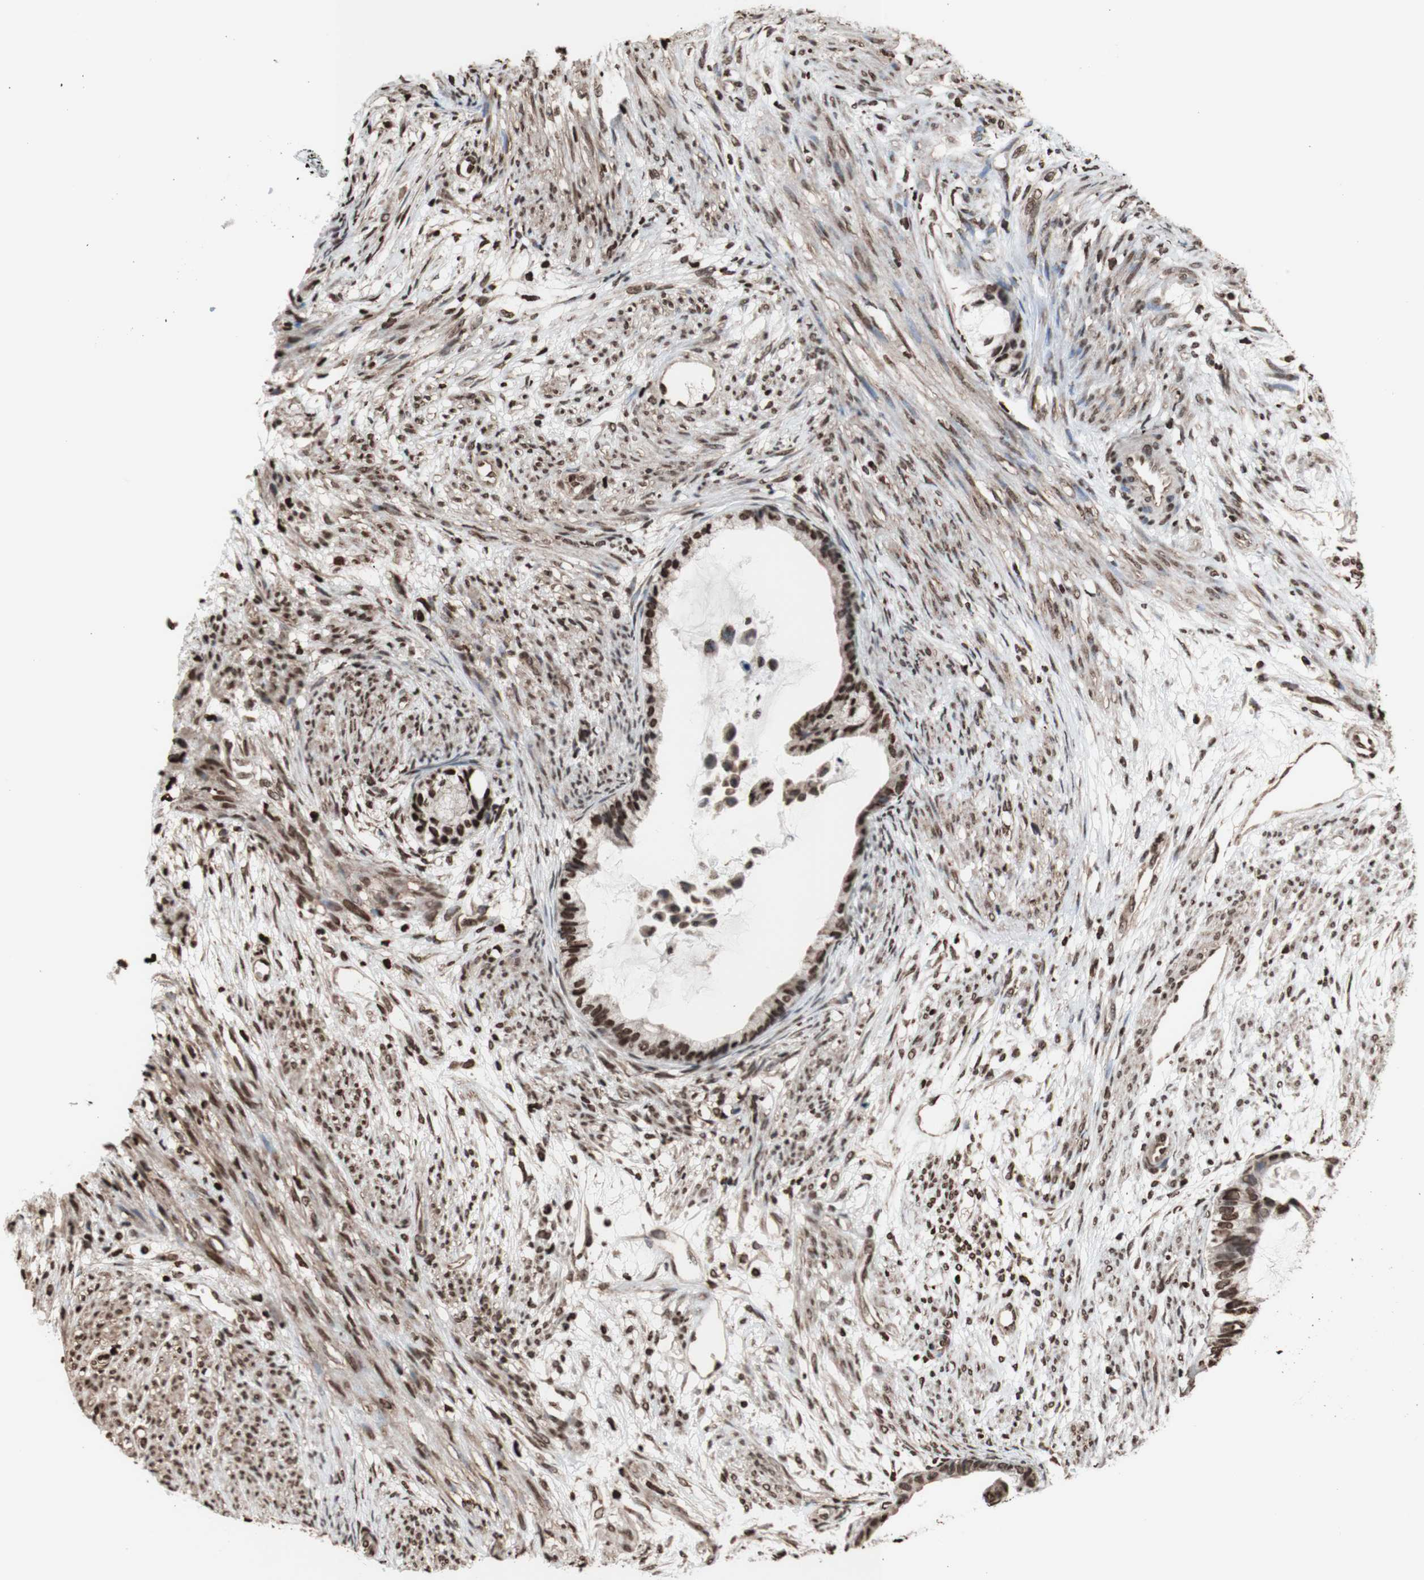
{"staining": {"intensity": "moderate", "quantity": ">75%", "location": "cytoplasmic/membranous,nuclear"}, "tissue": "cervical cancer", "cell_type": "Tumor cells", "image_type": "cancer", "snomed": [{"axis": "morphology", "description": "Normal tissue, NOS"}, {"axis": "morphology", "description": "Adenocarcinoma, NOS"}, {"axis": "topography", "description": "Cervix"}, {"axis": "topography", "description": "Endometrium"}], "caption": "Immunohistochemistry (DAB (3,3'-diaminobenzidine)) staining of cervical cancer (adenocarcinoma) exhibits moderate cytoplasmic/membranous and nuclear protein staining in about >75% of tumor cells. (brown staining indicates protein expression, while blue staining denotes nuclei).", "gene": "SNAI2", "patient": {"sex": "female", "age": 86}}